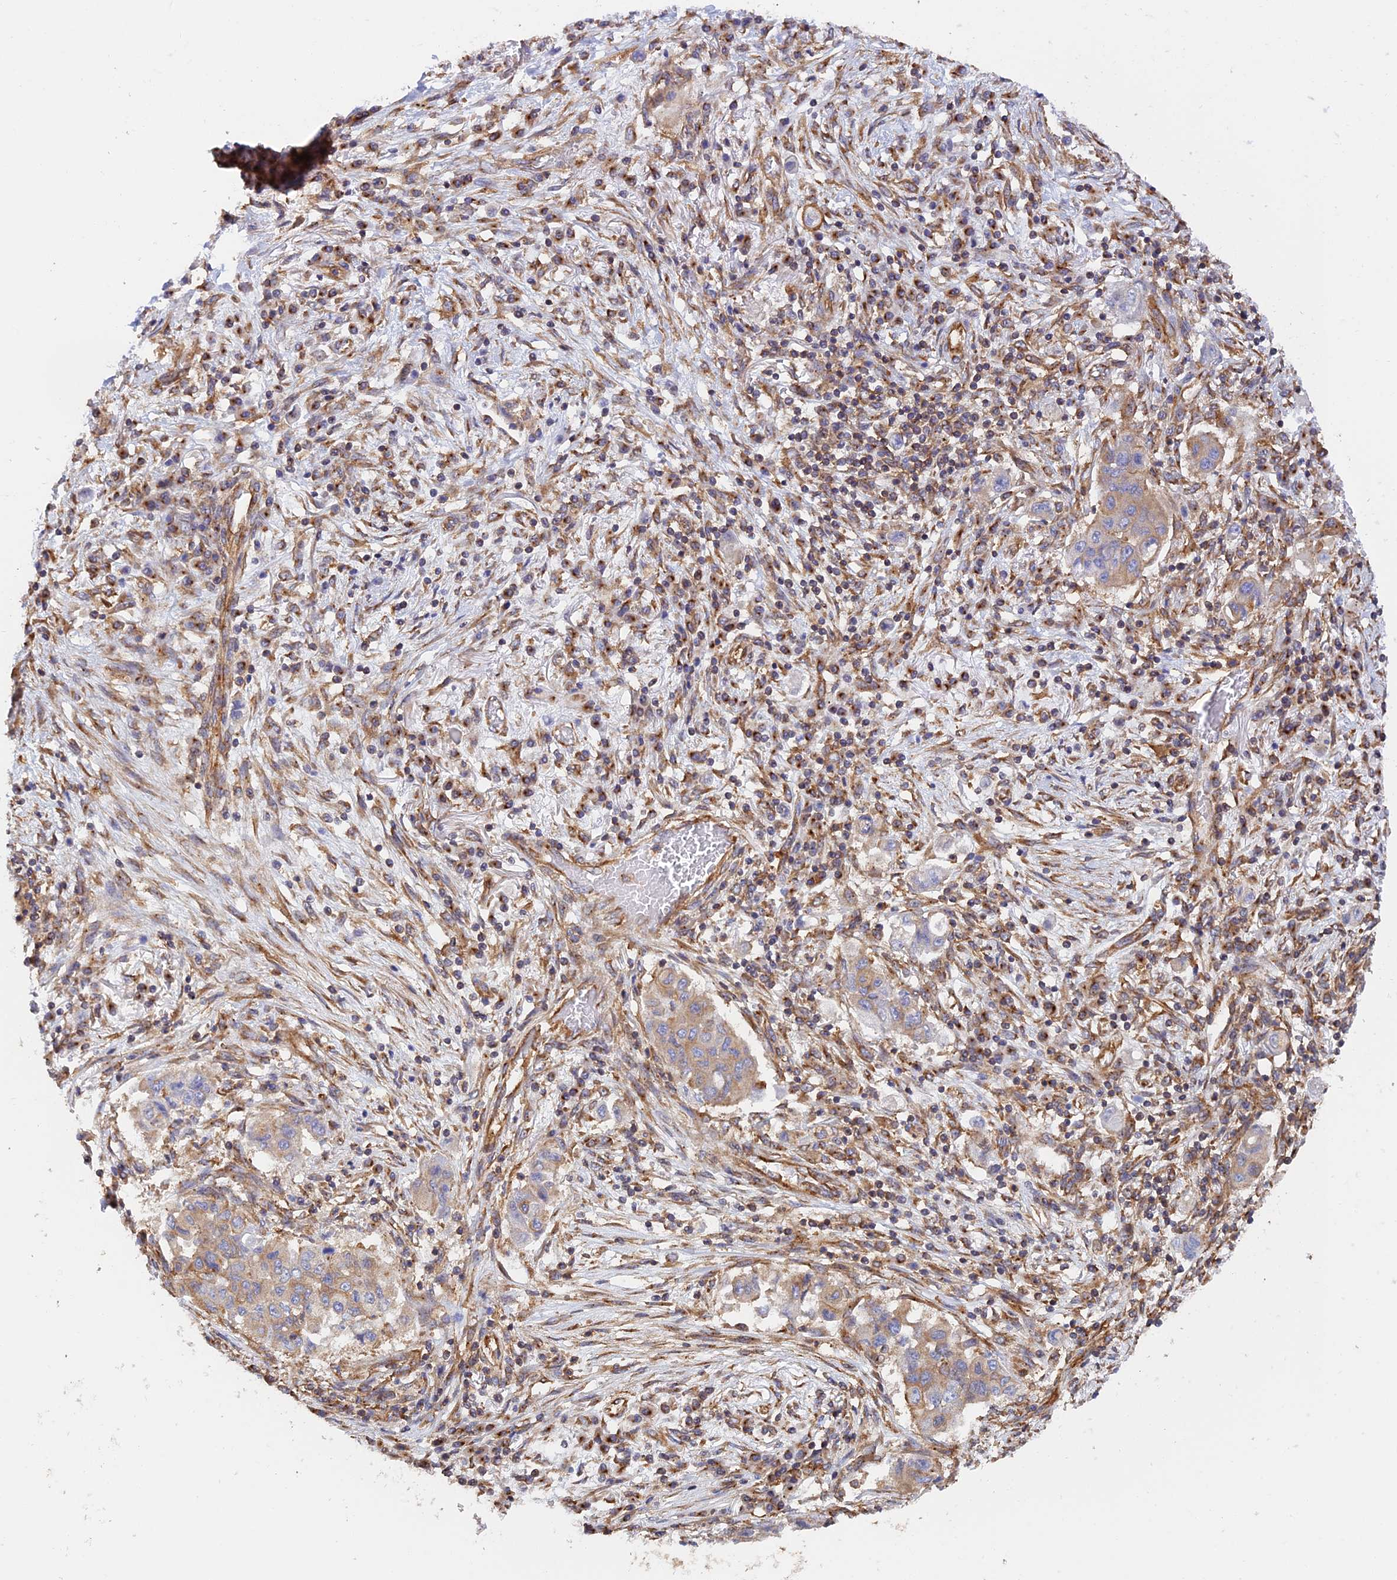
{"staining": {"intensity": "moderate", "quantity": ">75%", "location": "cytoplasmic/membranous"}, "tissue": "lung cancer", "cell_type": "Tumor cells", "image_type": "cancer", "snomed": [{"axis": "morphology", "description": "Squamous cell carcinoma, NOS"}, {"axis": "topography", "description": "Lung"}], "caption": "Protein expression analysis of squamous cell carcinoma (lung) demonstrates moderate cytoplasmic/membranous staining in approximately >75% of tumor cells.", "gene": "DCTN2", "patient": {"sex": "male", "age": 74}}